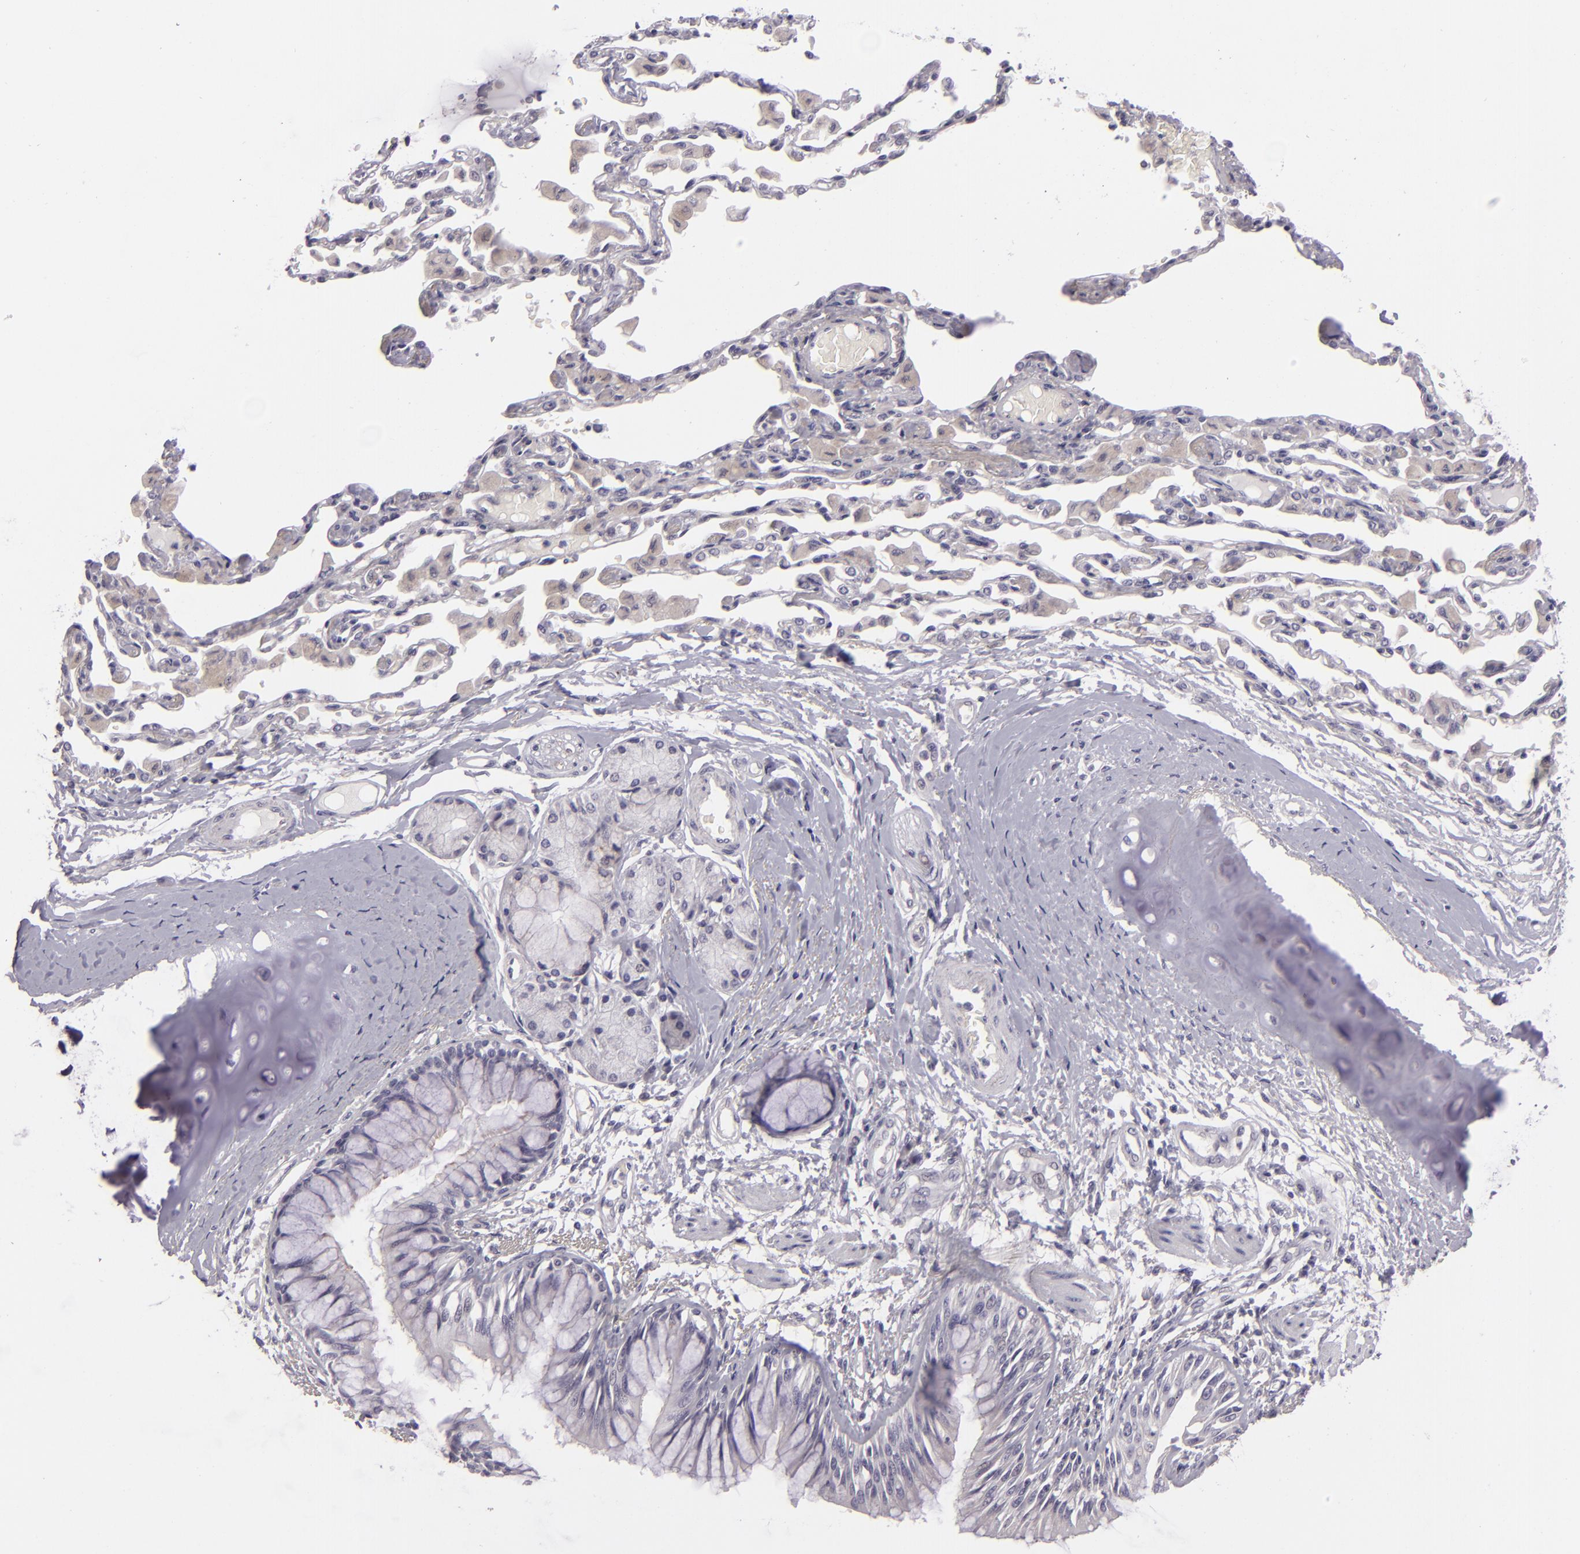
{"staining": {"intensity": "negative", "quantity": "none", "location": "none"}, "tissue": "bronchus", "cell_type": "Respiratory epithelial cells", "image_type": "normal", "snomed": [{"axis": "morphology", "description": "Normal tissue, NOS"}, {"axis": "topography", "description": "Cartilage tissue"}, {"axis": "topography", "description": "Bronchus"}, {"axis": "topography", "description": "Lung"}, {"axis": "topography", "description": "Peripheral nerve tissue"}], "caption": "Immunohistochemical staining of unremarkable human bronchus exhibits no significant positivity in respiratory epithelial cells. (Brightfield microscopy of DAB IHC at high magnification).", "gene": "EGFL6", "patient": {"sex": "female", "age": 49}}